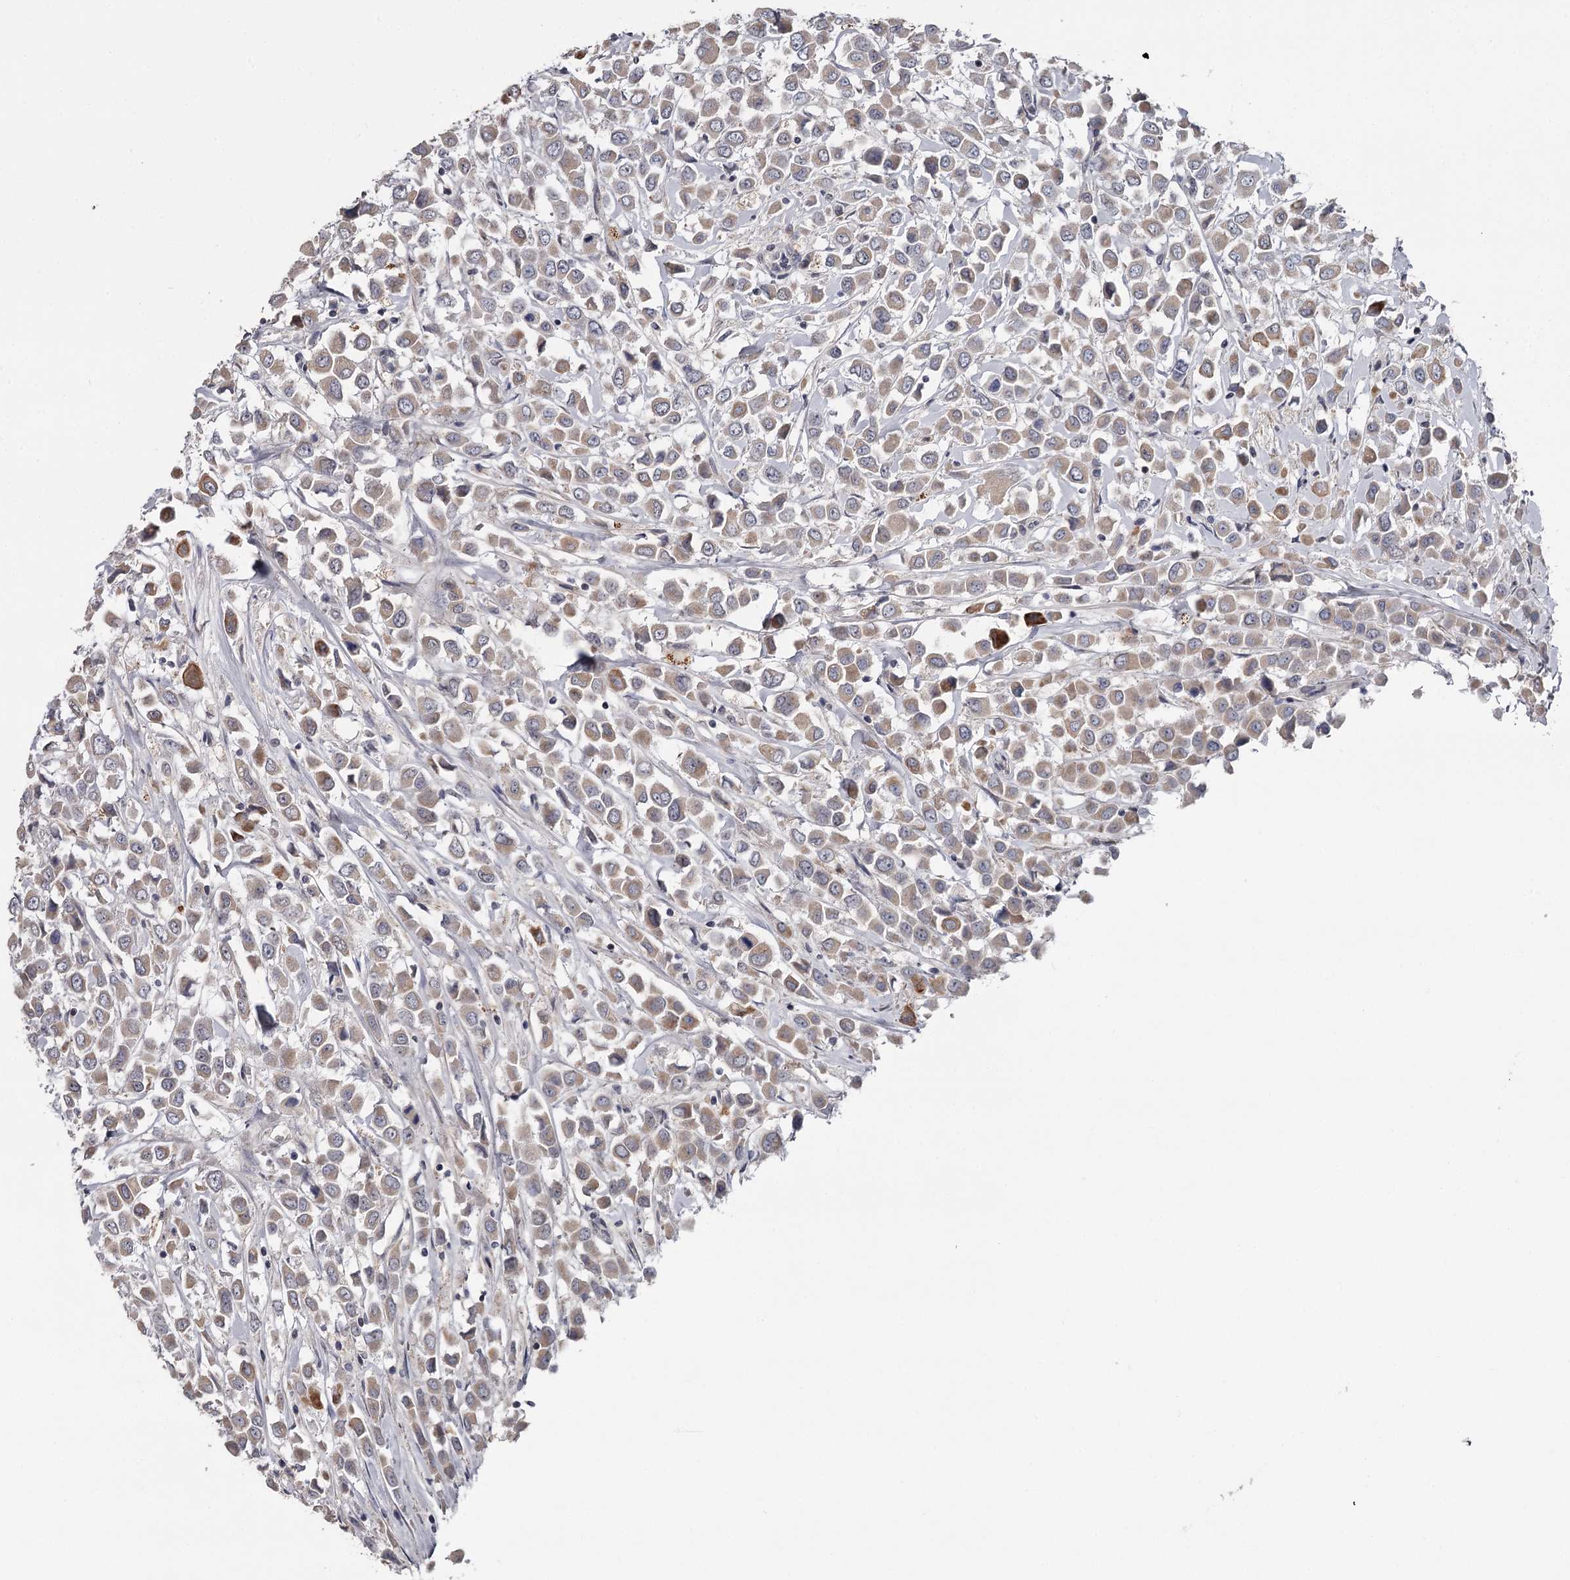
{"staining": {"intensity": "weak", "quantity": ">75%", "location": "cytoplasmic/membranous"}, "tissue": "breast cancer", "cell_type": "Tumor cells", "image_type": "cancer", "snomed": [{"axis": "morphology", "description": "Duct carcinoma"}, {"axis": "topography", "description": "Breast"}], "caption": "Invasive ductal carcinoma (breast) stained with DAB immunohistochemistry reveals low levels of weak cytoplasmic/membranous positivity in about >75% of tumor cells.", "gene": "GTSF1", "patient": {"sex": "female", "age": 61}}